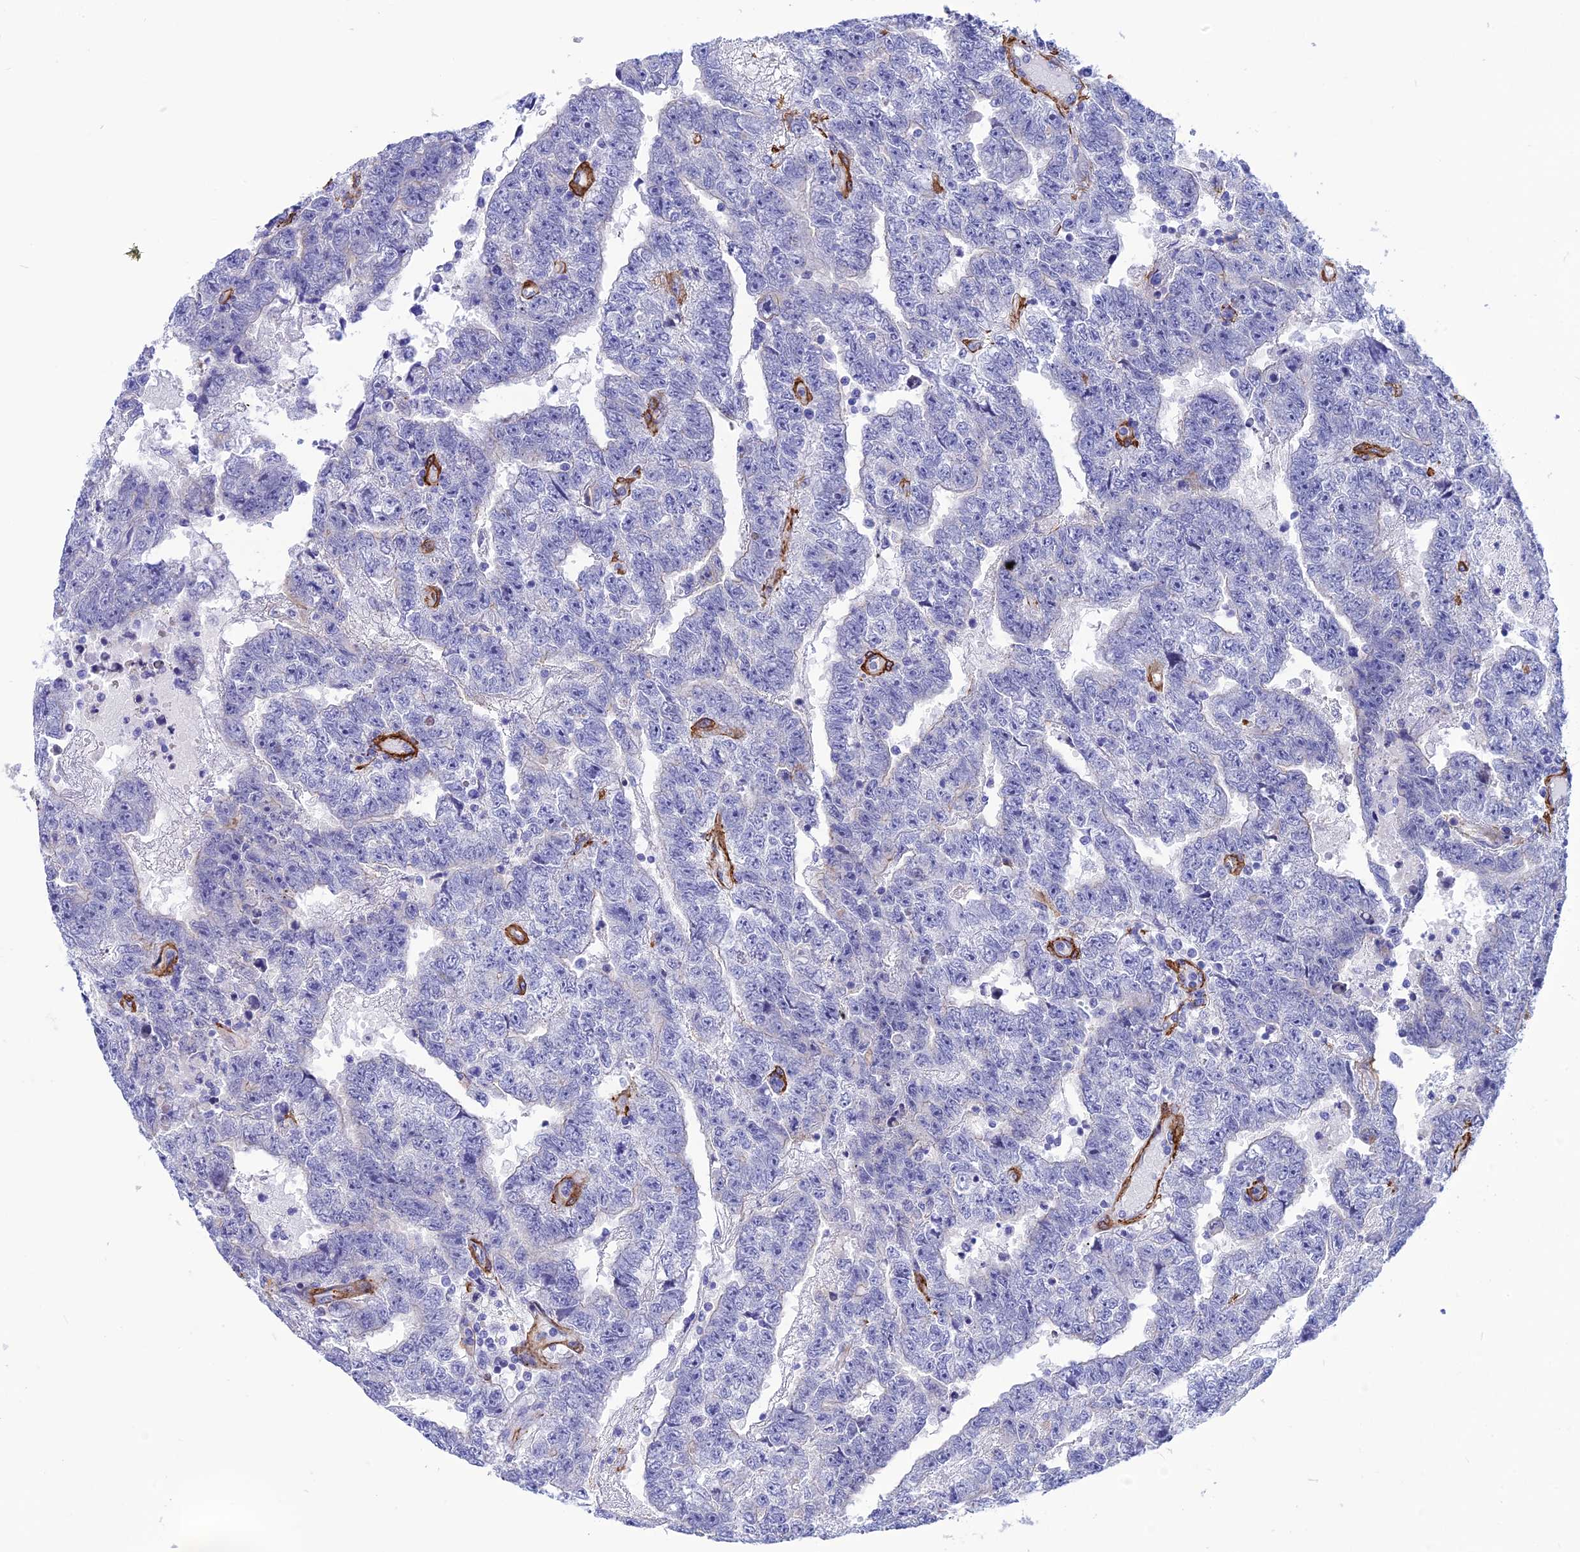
{"staining": {"intensity": "negative", "quantity": "none", "location": "none"}, "tissue": "testis cancer", "cell_type": "Tumor cells", "image_type": "cancer", "snomed": [{"axis": "morphology", "description": "Carcinoma, Embryonal, NOS"}, {"axis": "topography", "description": "Testis"}], "caption": "Immunohistochemistry image of neoplastic tissue: testis embryonal carcinoma stained with DAB (3,3'-diaminobenzidine) shows no significant protein positivity in tumor cells.", "gene": "NKD1", "patient": {"sex": "male", "age": 25}}